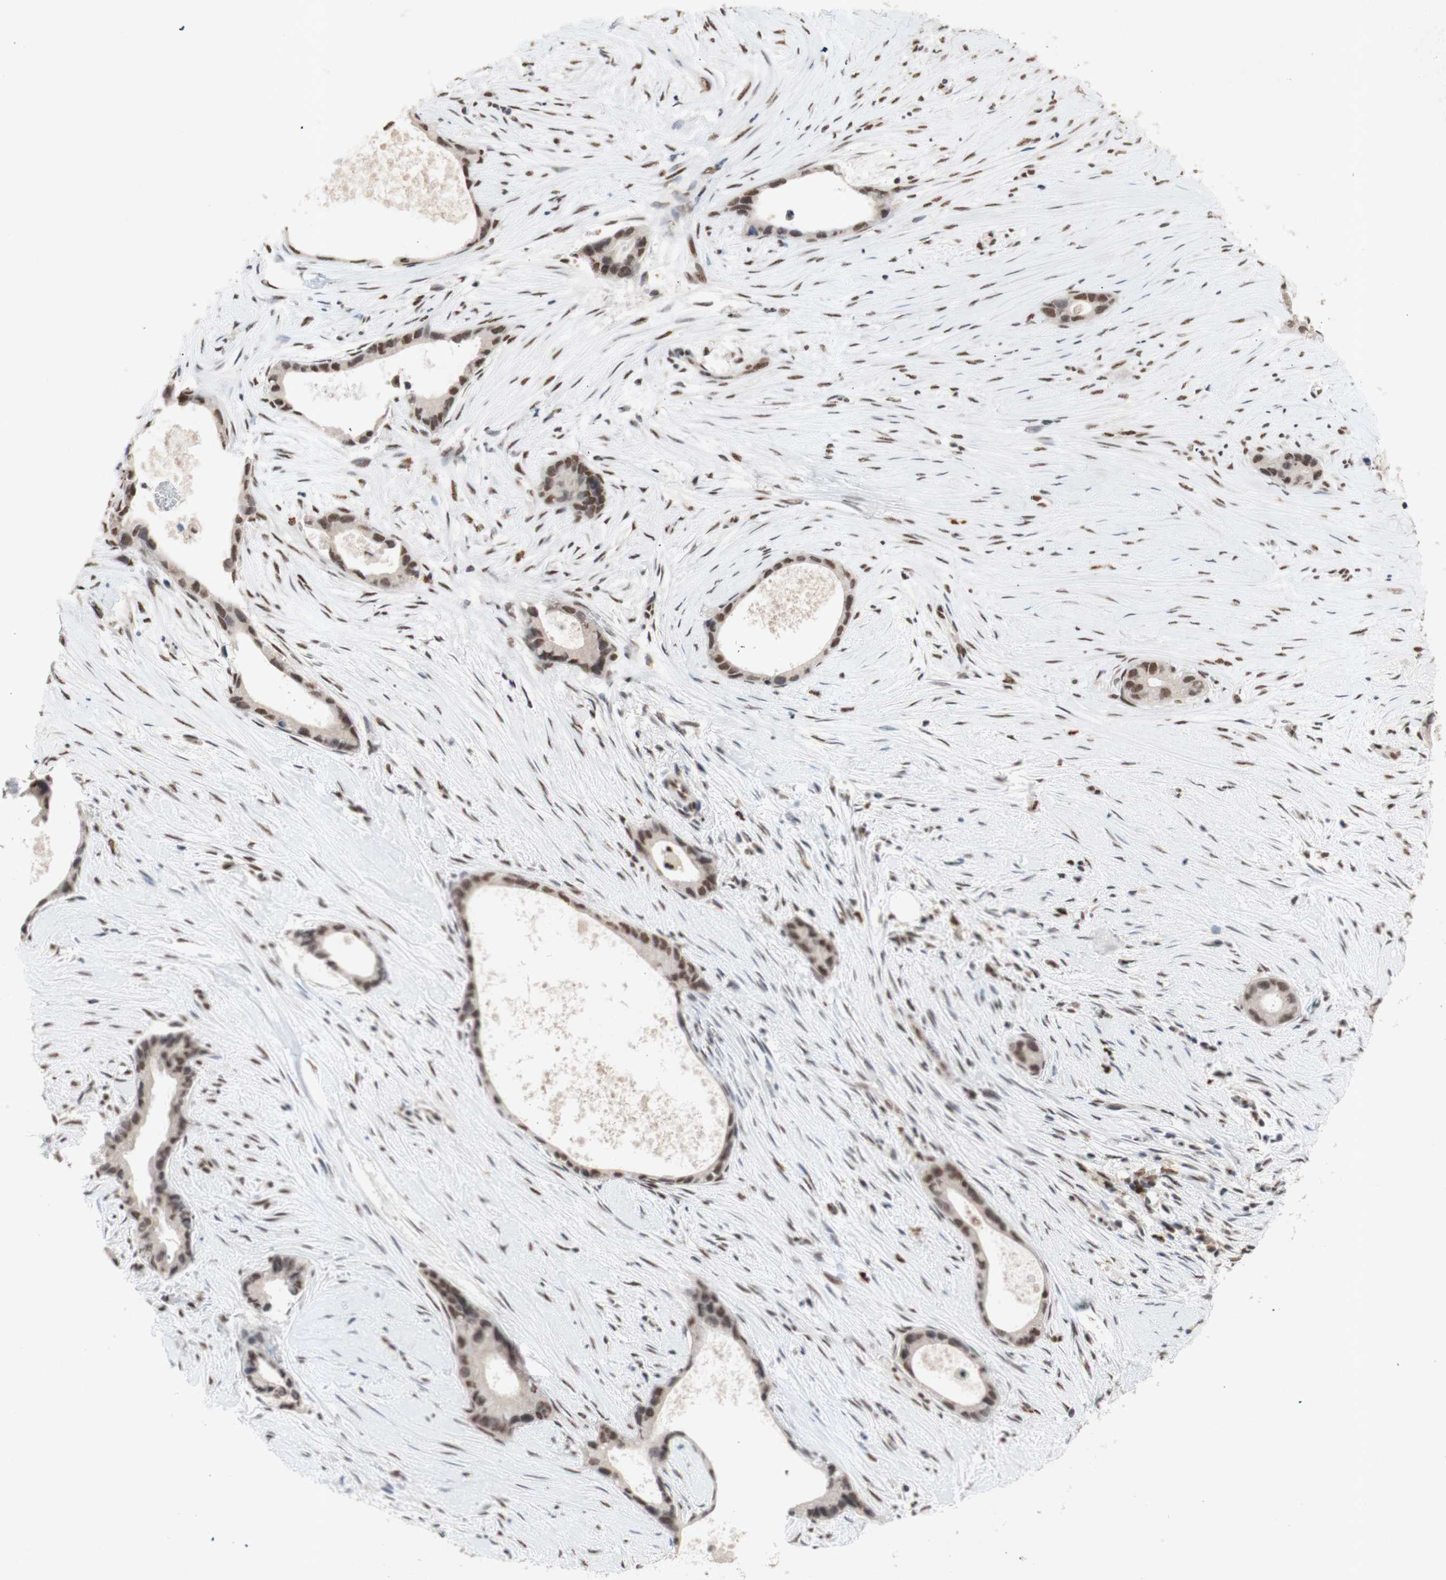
{"staining": {"intensity": "moderate", "quantity": ">75%", "location": "nuclear"}, "tissue": "liver cancer", "cell_type": "Tumor cells", "image_type": "cancer", "snomed": [{"axis": "morphology", "description": "Cholangiocarcinoma"}, {"axis": "topography", "description": "Liver"}], "caption": "Cholangiocarcinoma (liver) stained for a protein reveals moderate nuclear positivity in tumor cells. The staining is performed using DAB (3,3'-diaminobenzidine) brown chromogen to label protein expression. The nuclei are counter-stained blue using hematoxylin.", "gene": "SFPQ", "patient": {"sex": "female", "age": 55}}